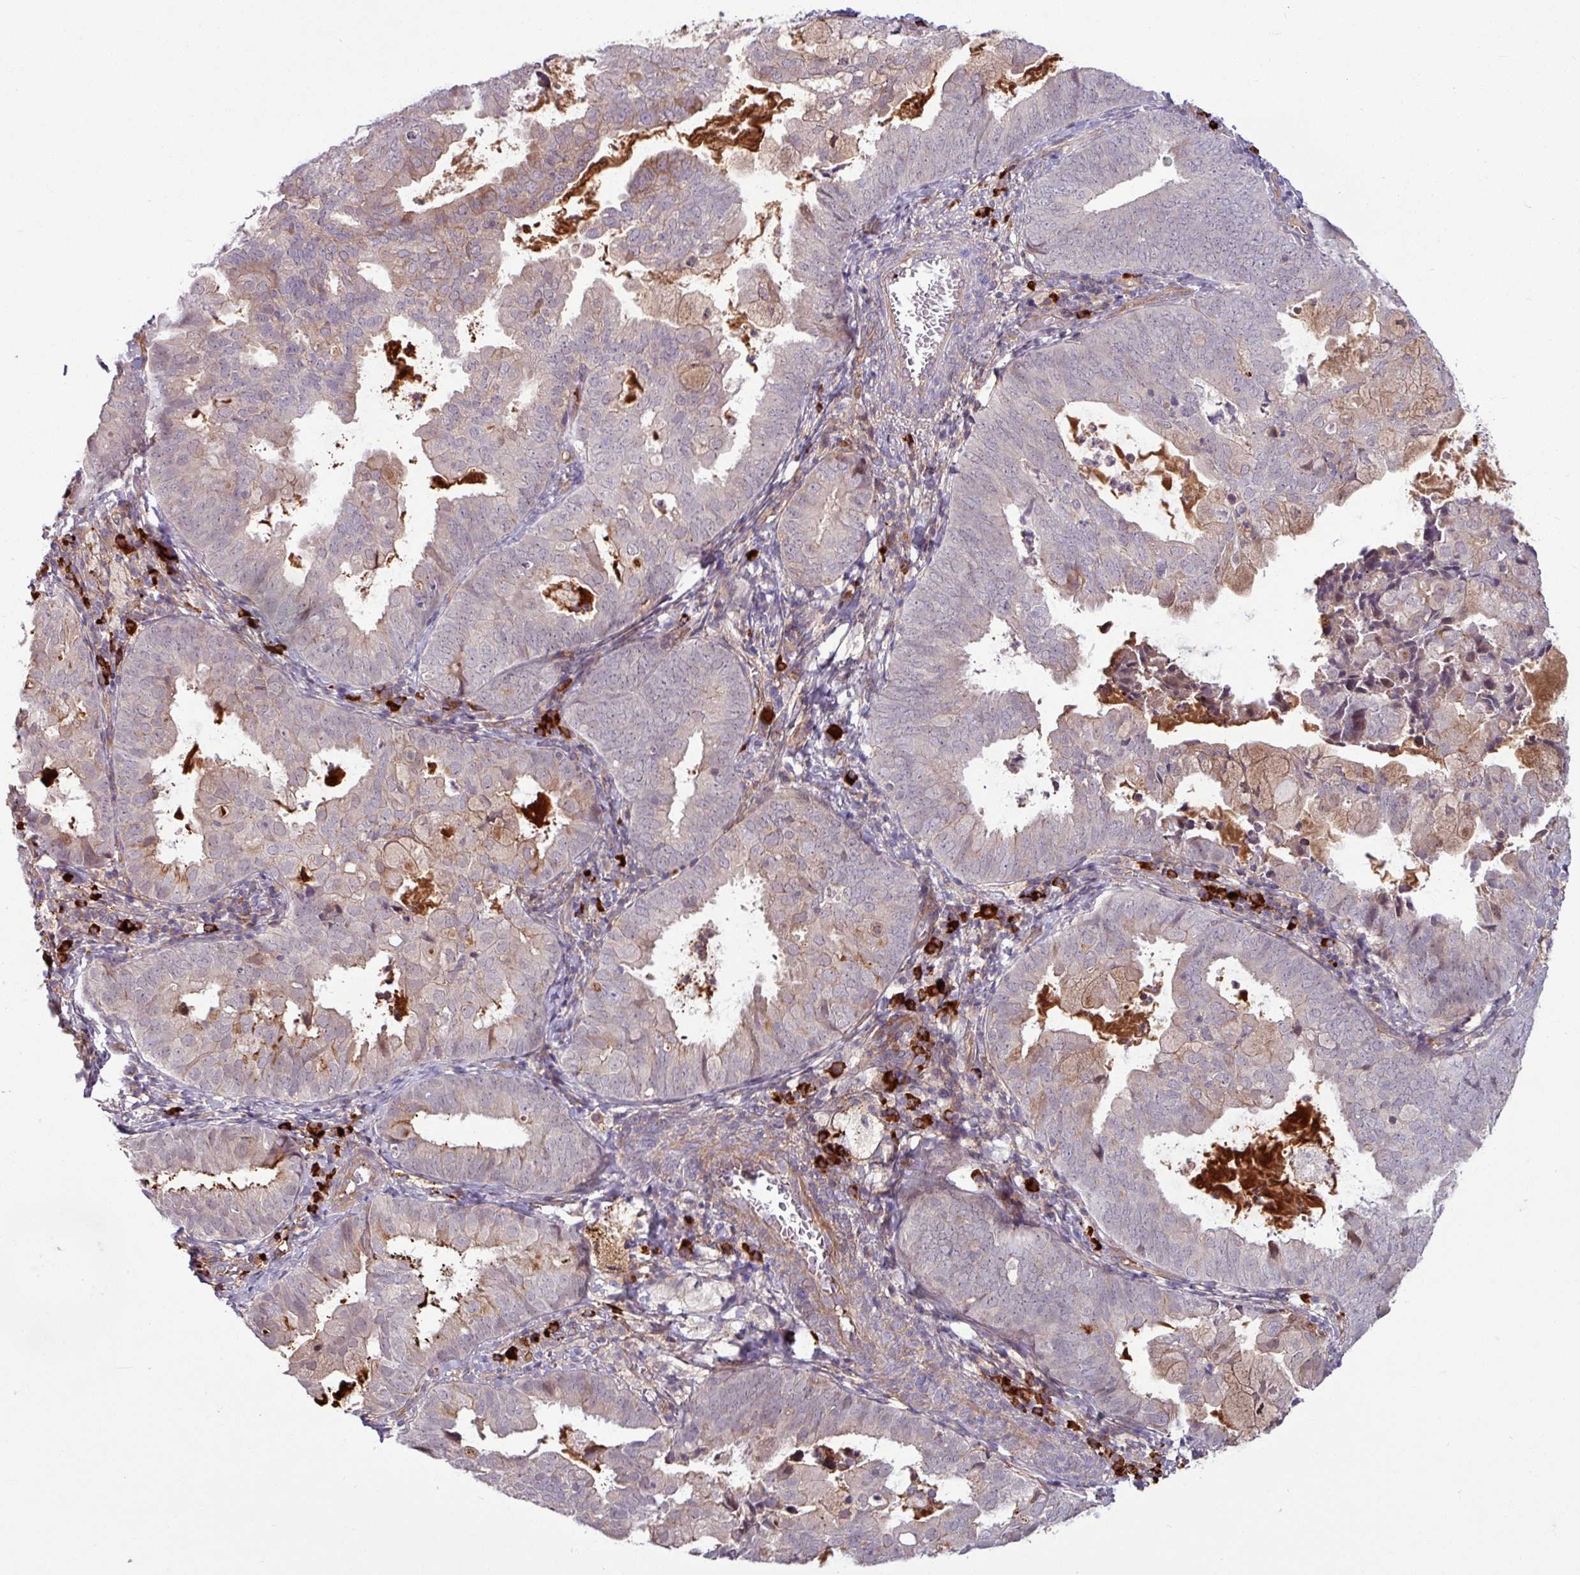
{"staining": {"intensity": "weak", "quantity": "25%-75%", "location": "cytoplasmic/membranous"}, "tissue": "endometrial cancer", "cell_type": "Tumor cells", "image_type": "cancer", "snomed": [{"axis": "morphology", "description": "Adenocarcinoma, NOS"}, {"axis": "topography", "description": "Endometrium"}], "caption": "Immunohistochemistry (IHC) of human adenocarcinoma (endometrial) exhibits low levels of weak cytoplasmic/membranous staining in about 25%-75% of tumor cells.", "gene": "B4GALNT4", "patient": {"sex": "female", "age": 80}}